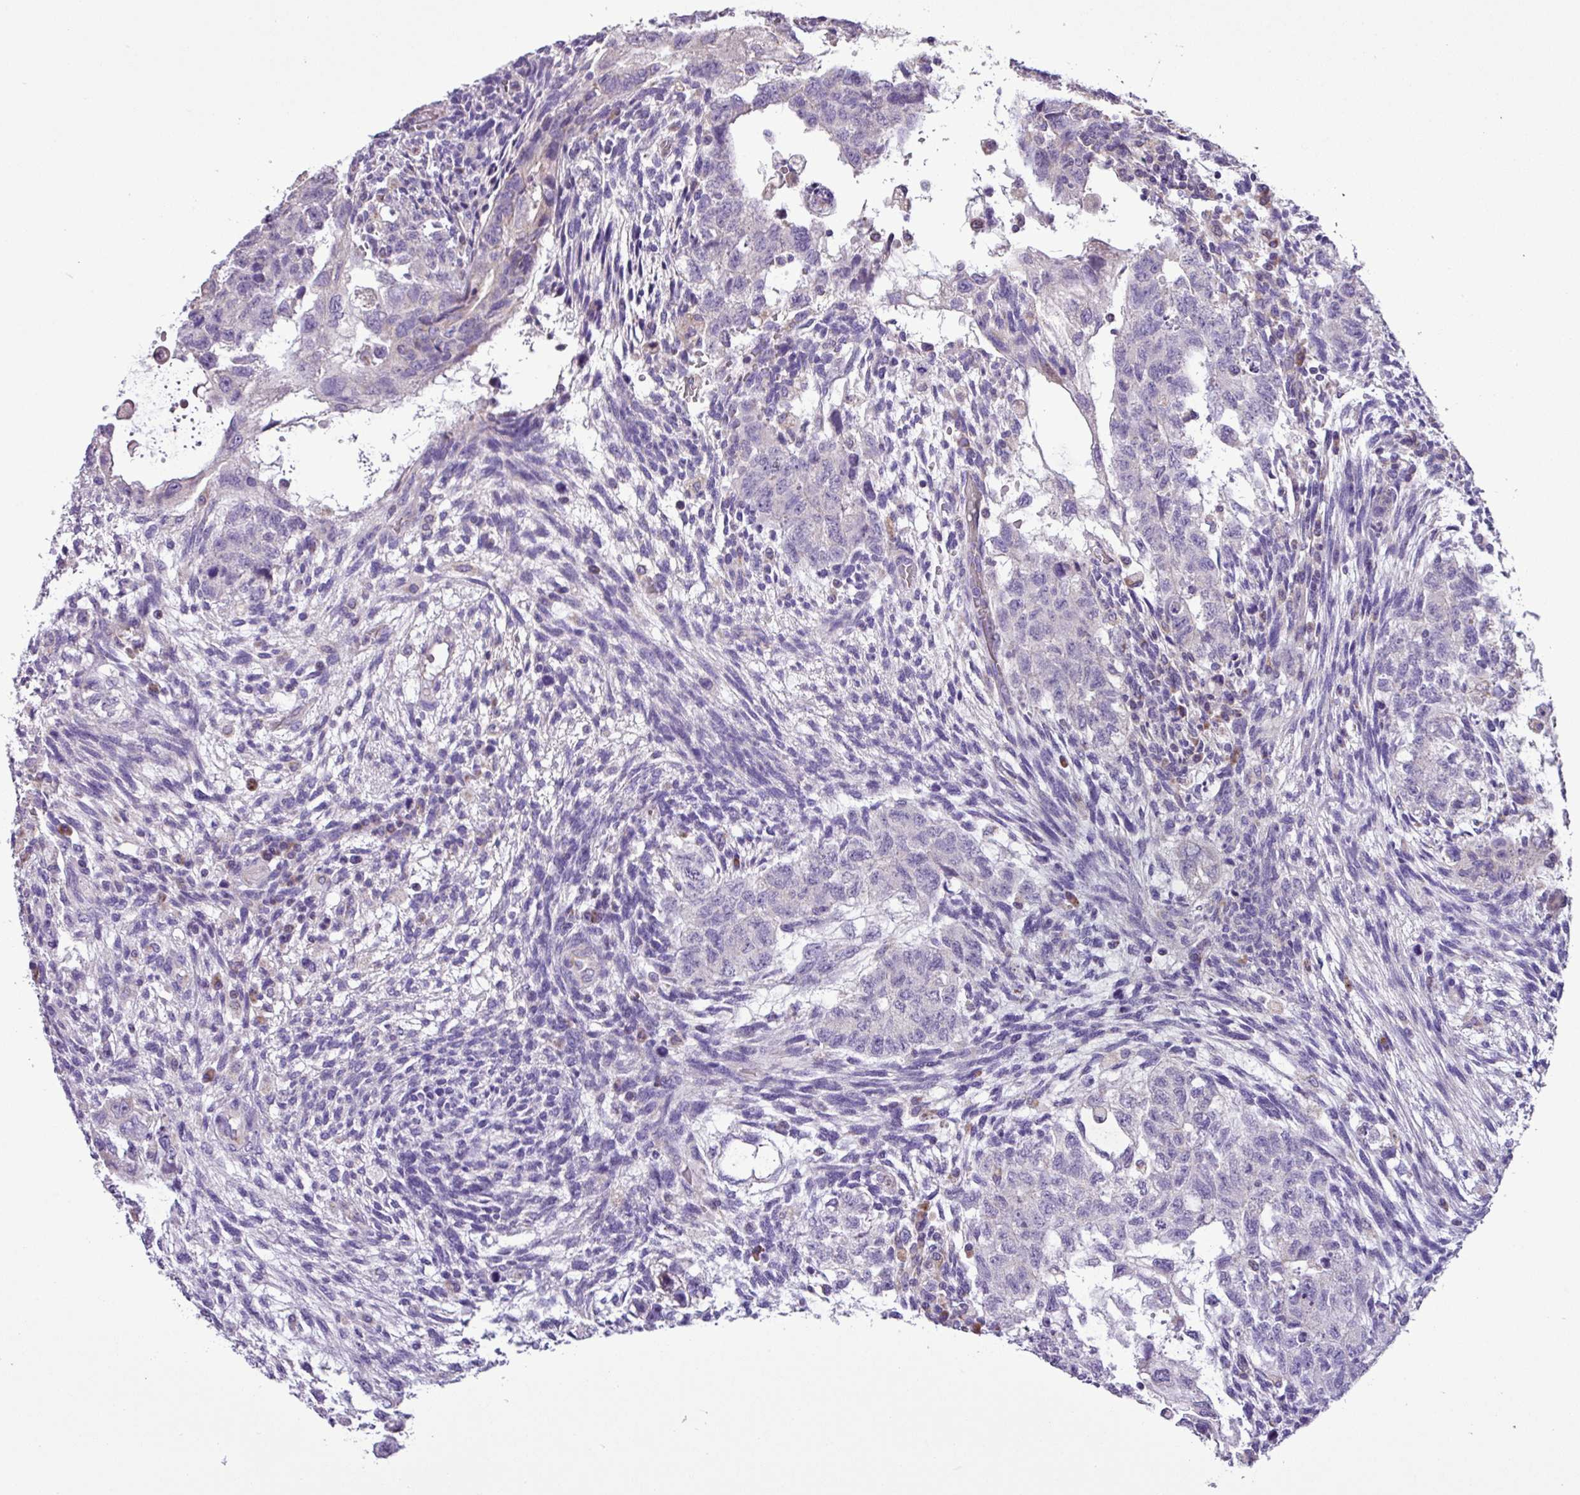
{"staining": {"intensity": "negative", "quantity": "none", "location": "none"}, "tissue": "testis cancer", "cell_type": "Tumor cells", "image_type": "cancer", "snomed": [{"axis": "morphology", "description": "Normal tissue, NOS"}, {"axis": "morphology", "description": "Carcinoma, Embryonal, NOS"}, {"axis": "topography", "description": "Testis"}], "caption": "Histopathology image shows no protein positivity in tumor cells of testis cancer (embryonal carcinoma) tissue.", "gene": "FAM183A", "patient": {"sex": "male", "age": 36}}